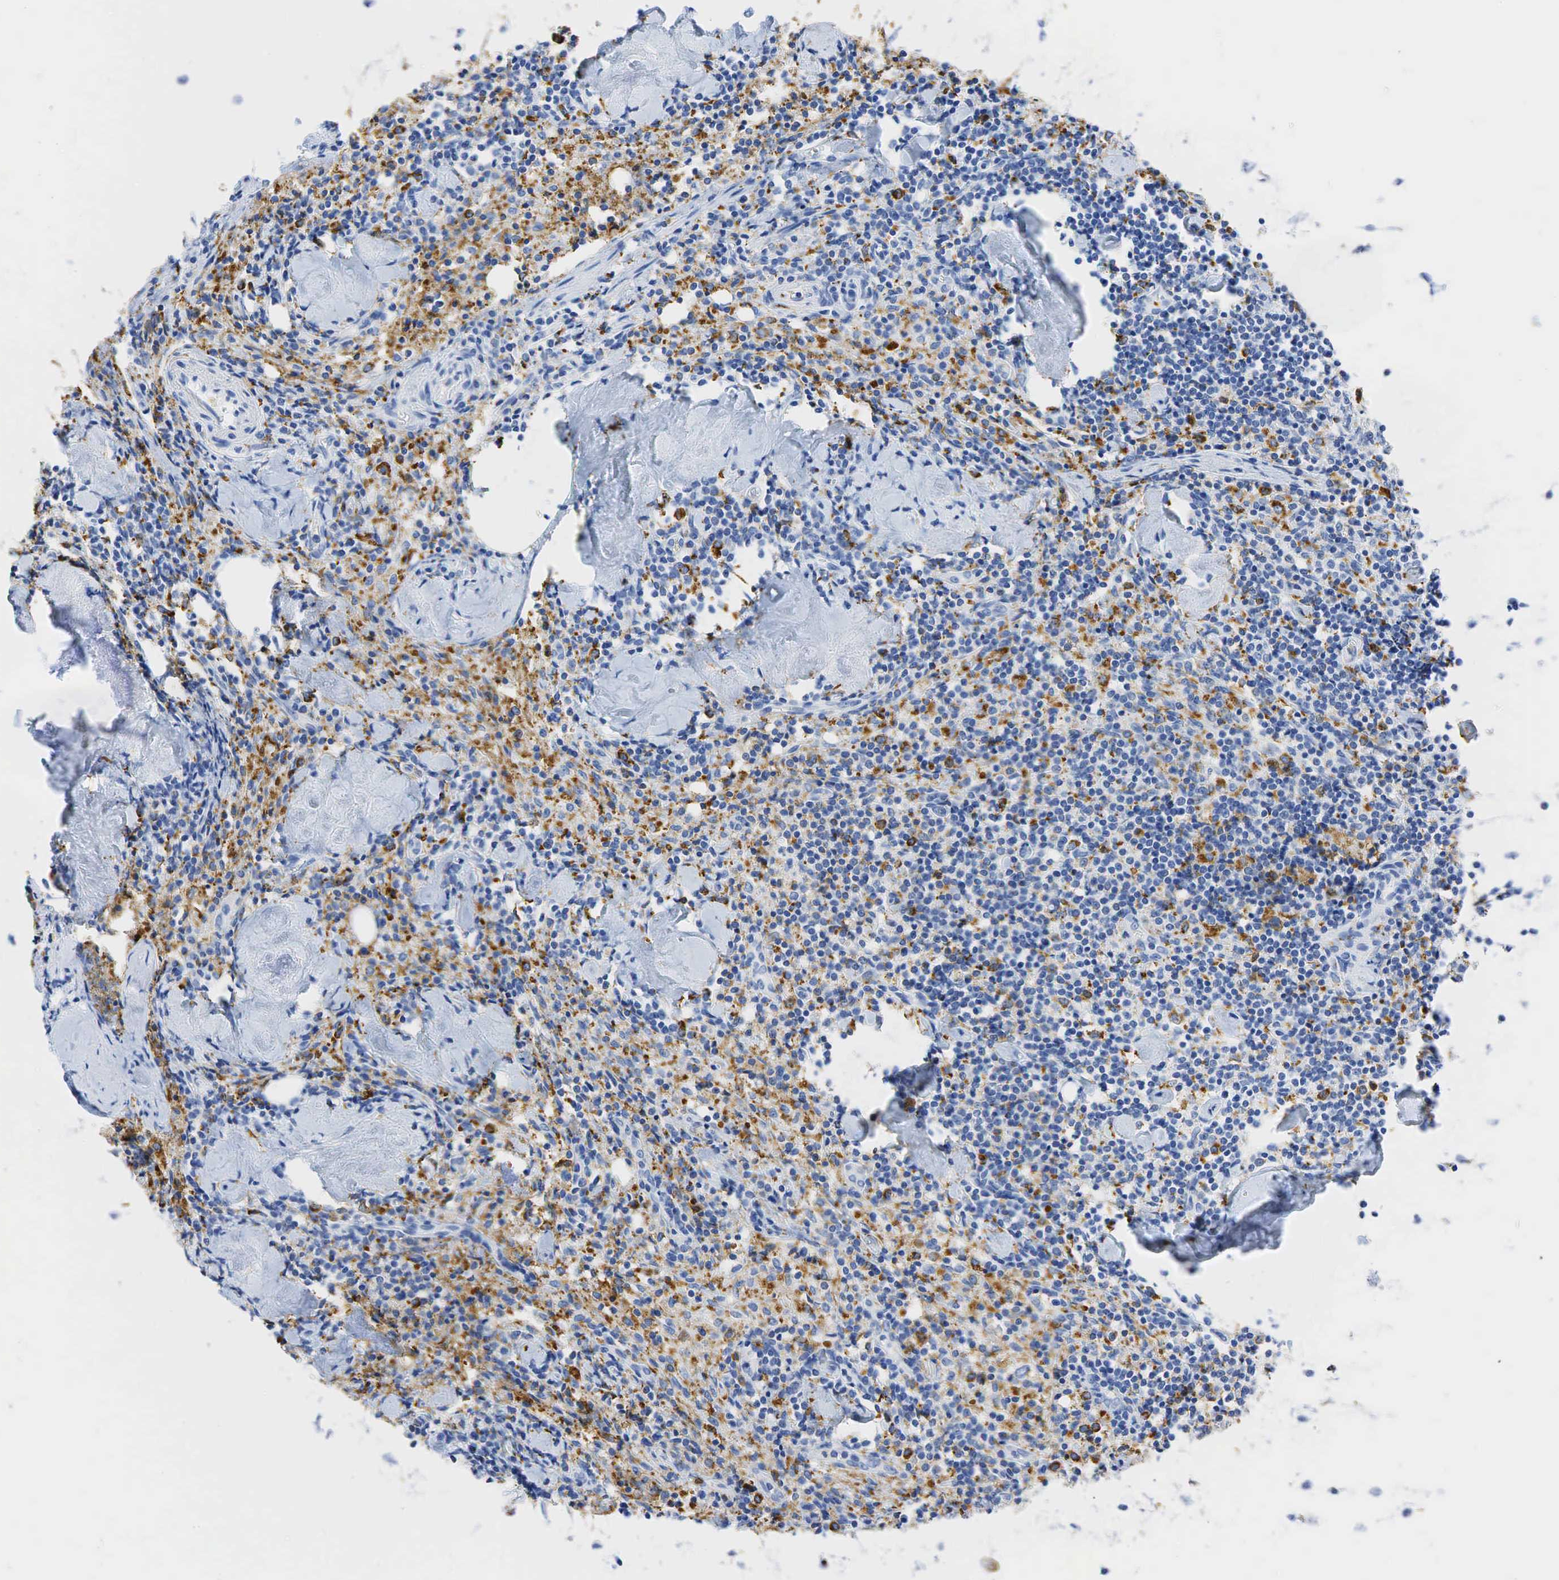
{"staining": {"intensity": "moderate", "quantity": "<25%", "location": "cytoplasmic/membranous"}, "tissue": "lymph node", "cell_type": "Germinal center cells", "image_type": "normal", "snomed": [{"axis": "morphology", "description": "Normal tissue, NOS"}, {"axis": "topography", "description": "Lymph node"}], "caption": "A low amount of moderate cytoplasmic/membranous expression is identified in about <25% of germinal center cells in unremarkable lymph node.", "gene": "CD68", "patient": {"sex": "male", "age": 67}}